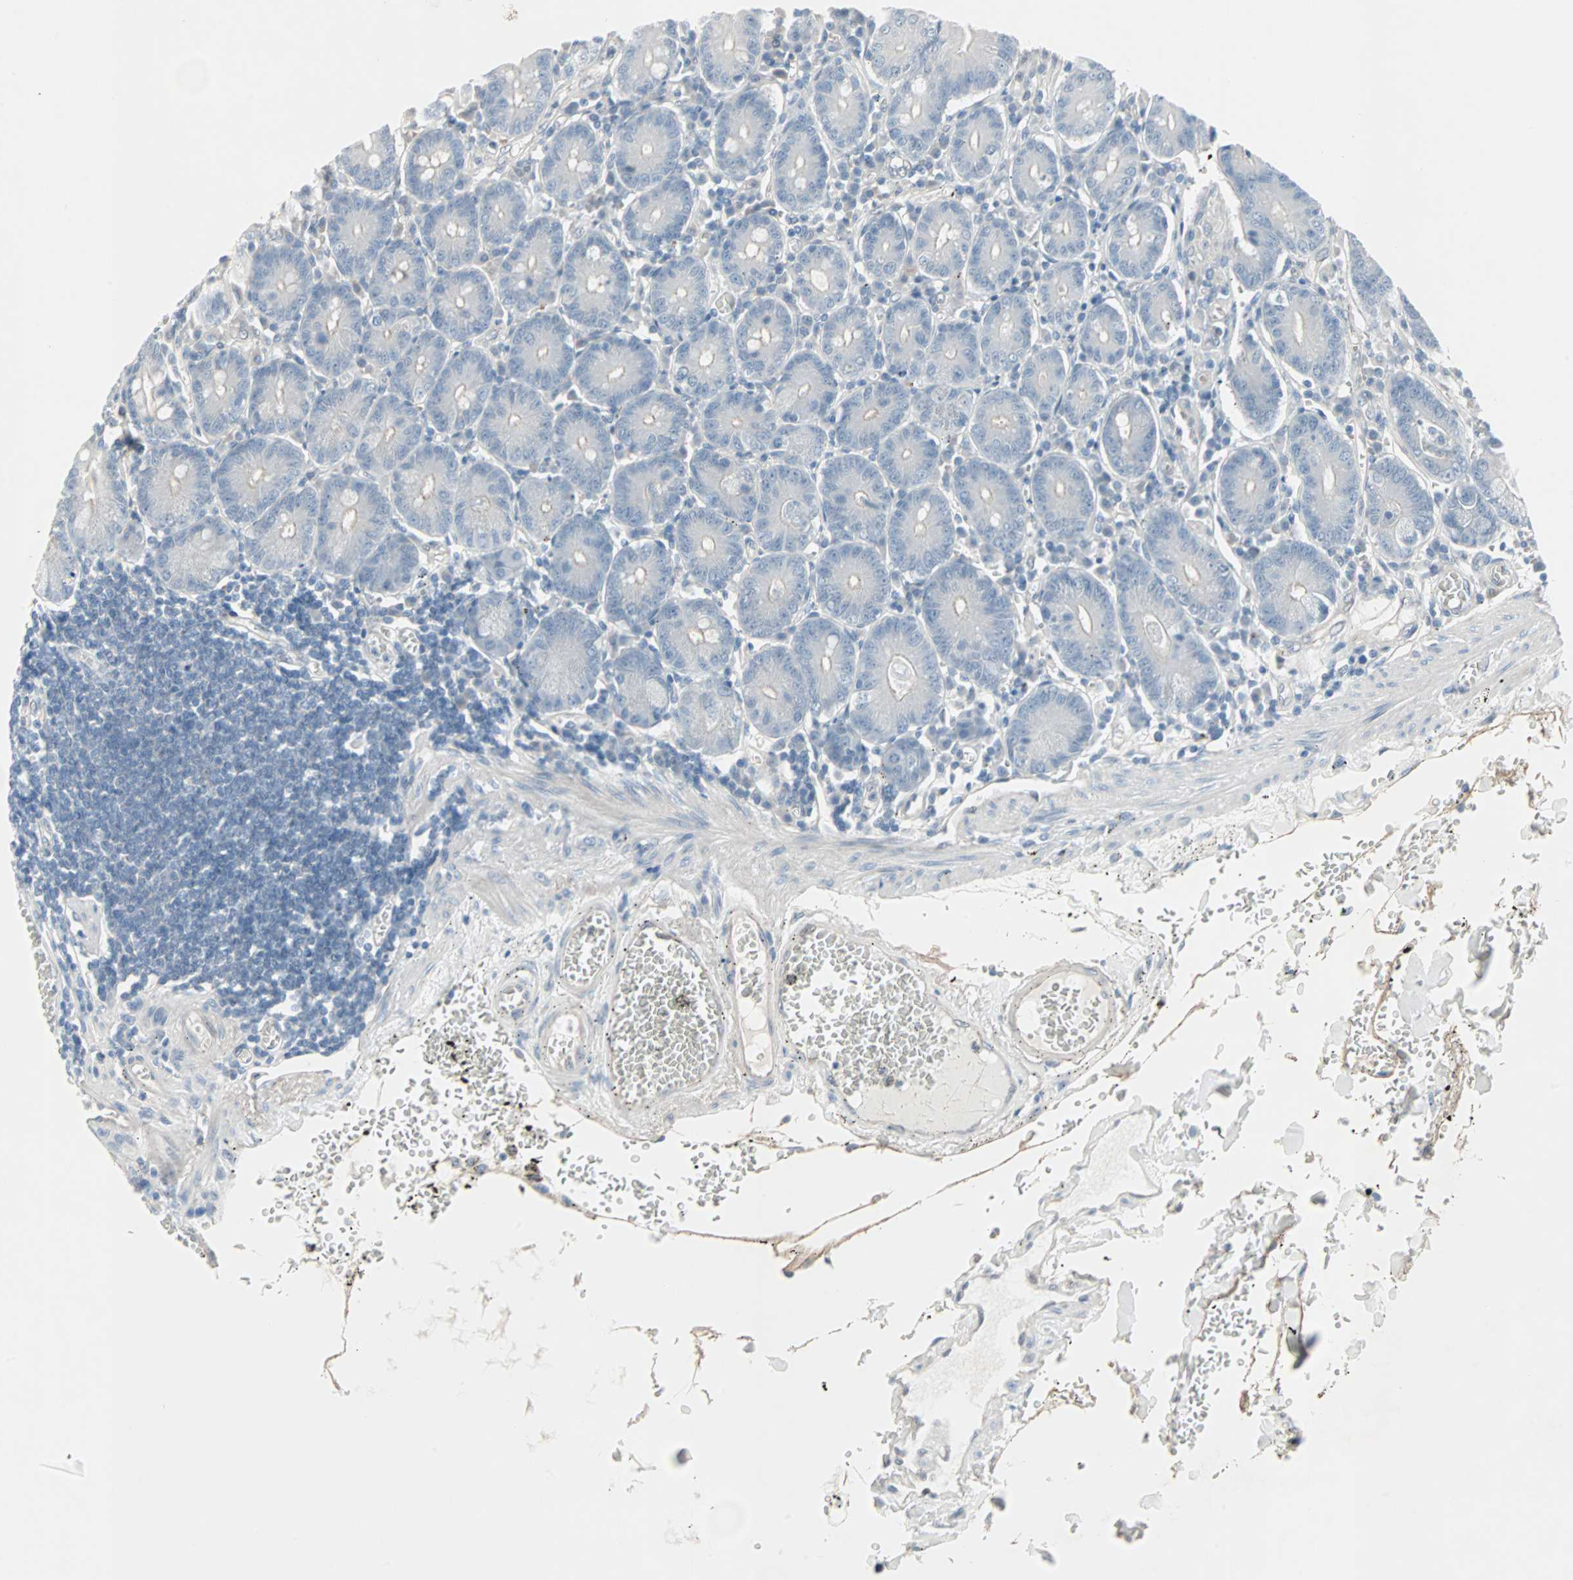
{"staining": {"intensity": "moderate", "quantity": "<25%", "location": "cytoplasmic/membranous"}, "tissue": "small intestine", "cell_type": "Glandular cells", "image_type": "normal", "snomed": [{"axis": "morphology", "description": "Normal tissue, NOS"}, {"axis": "topography", "description": "Small intestine"}], "caption": "An immunohistochemistry photomicrograph of benign tissue is shown. Protein staining in brown labels moderate cytoplasmic/membranous positivity in small intestine within glandular cells. (IHC, brightfield microscopy, high magnification).", "gene": "CAND2", "patient": {"sex": "male", "age": 71}}